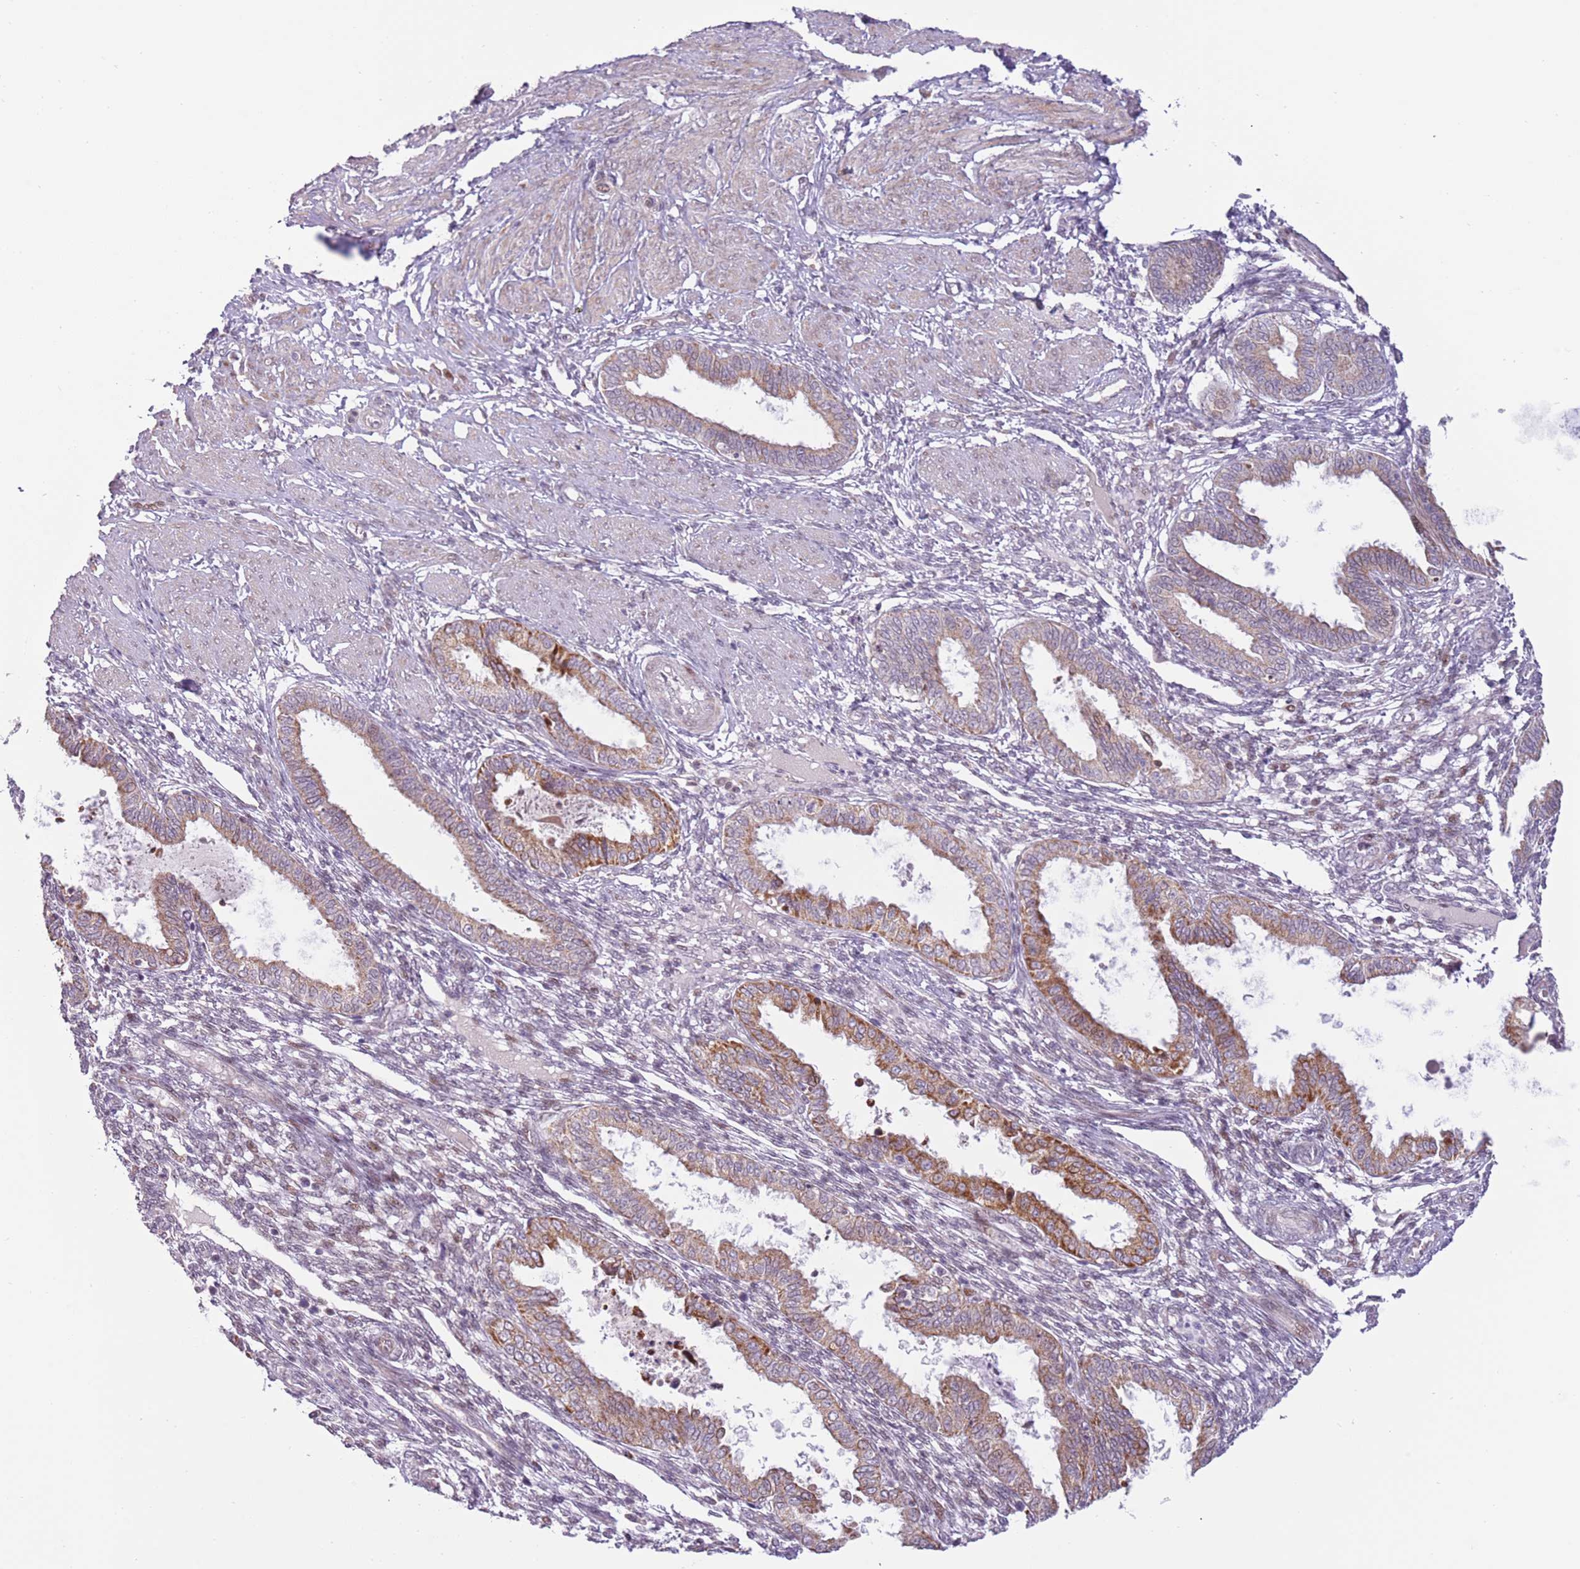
{"staining": {"intensity": "negative", "quantity": "none", "location": "none"}, "tissue": "endometrium", "cell_type": "Cells in endometrial stroma", "image_type": "normal", "snomed": [{"axis": "morphology", "description": "Normal tissue, NOS"}, {"axis": "topography", "description": "Endometrium"}], "caption": "Immunohistochemistry micrograph of unremarkable endometrium stained for a protein (brown), which exhibits no expression in cells in endometrial stroma.", "gene": "MLLT11", "patient": {"sex": "female", "age": 33}}